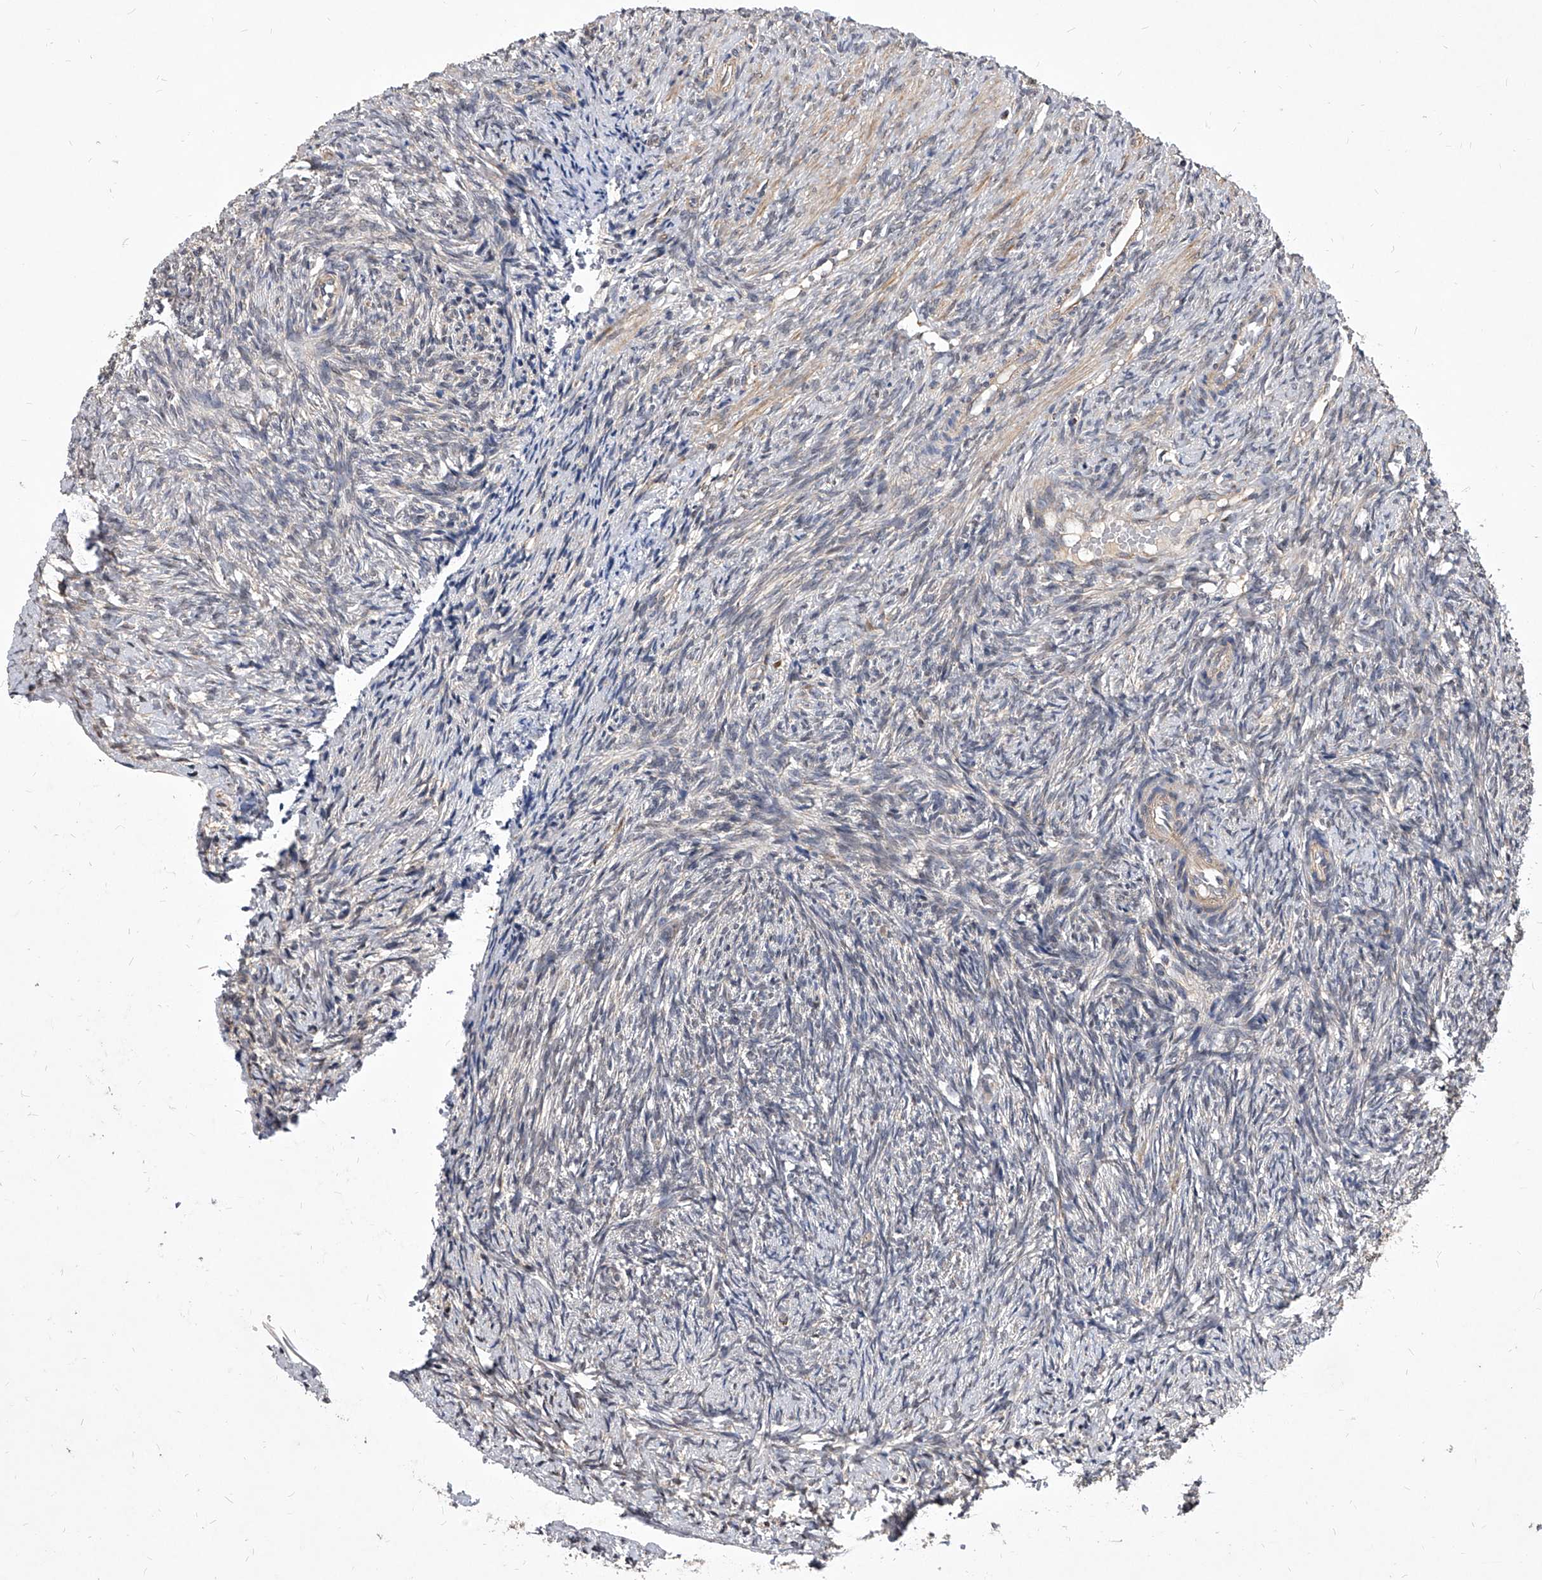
{"staining": {"intensity": "moderate", "quantity": ">75%", "location": "cytoplasmic/membranous"}, "tissue": "ovary", "cell_type": "Follicle cells", "image_type": "normal", "snomed": [{"axis": "morphology", "description": "Normal tissue, NOS"}, {"axis": "topography", "description": "Ovary"}], "caption": "A medium amount of moderate cytoplasmic/membranous expression is seen in approximately >75% of follicle cells in benign ovary.", "gene": "SOBP", "patient": {"sex": "female", "age": 41}}